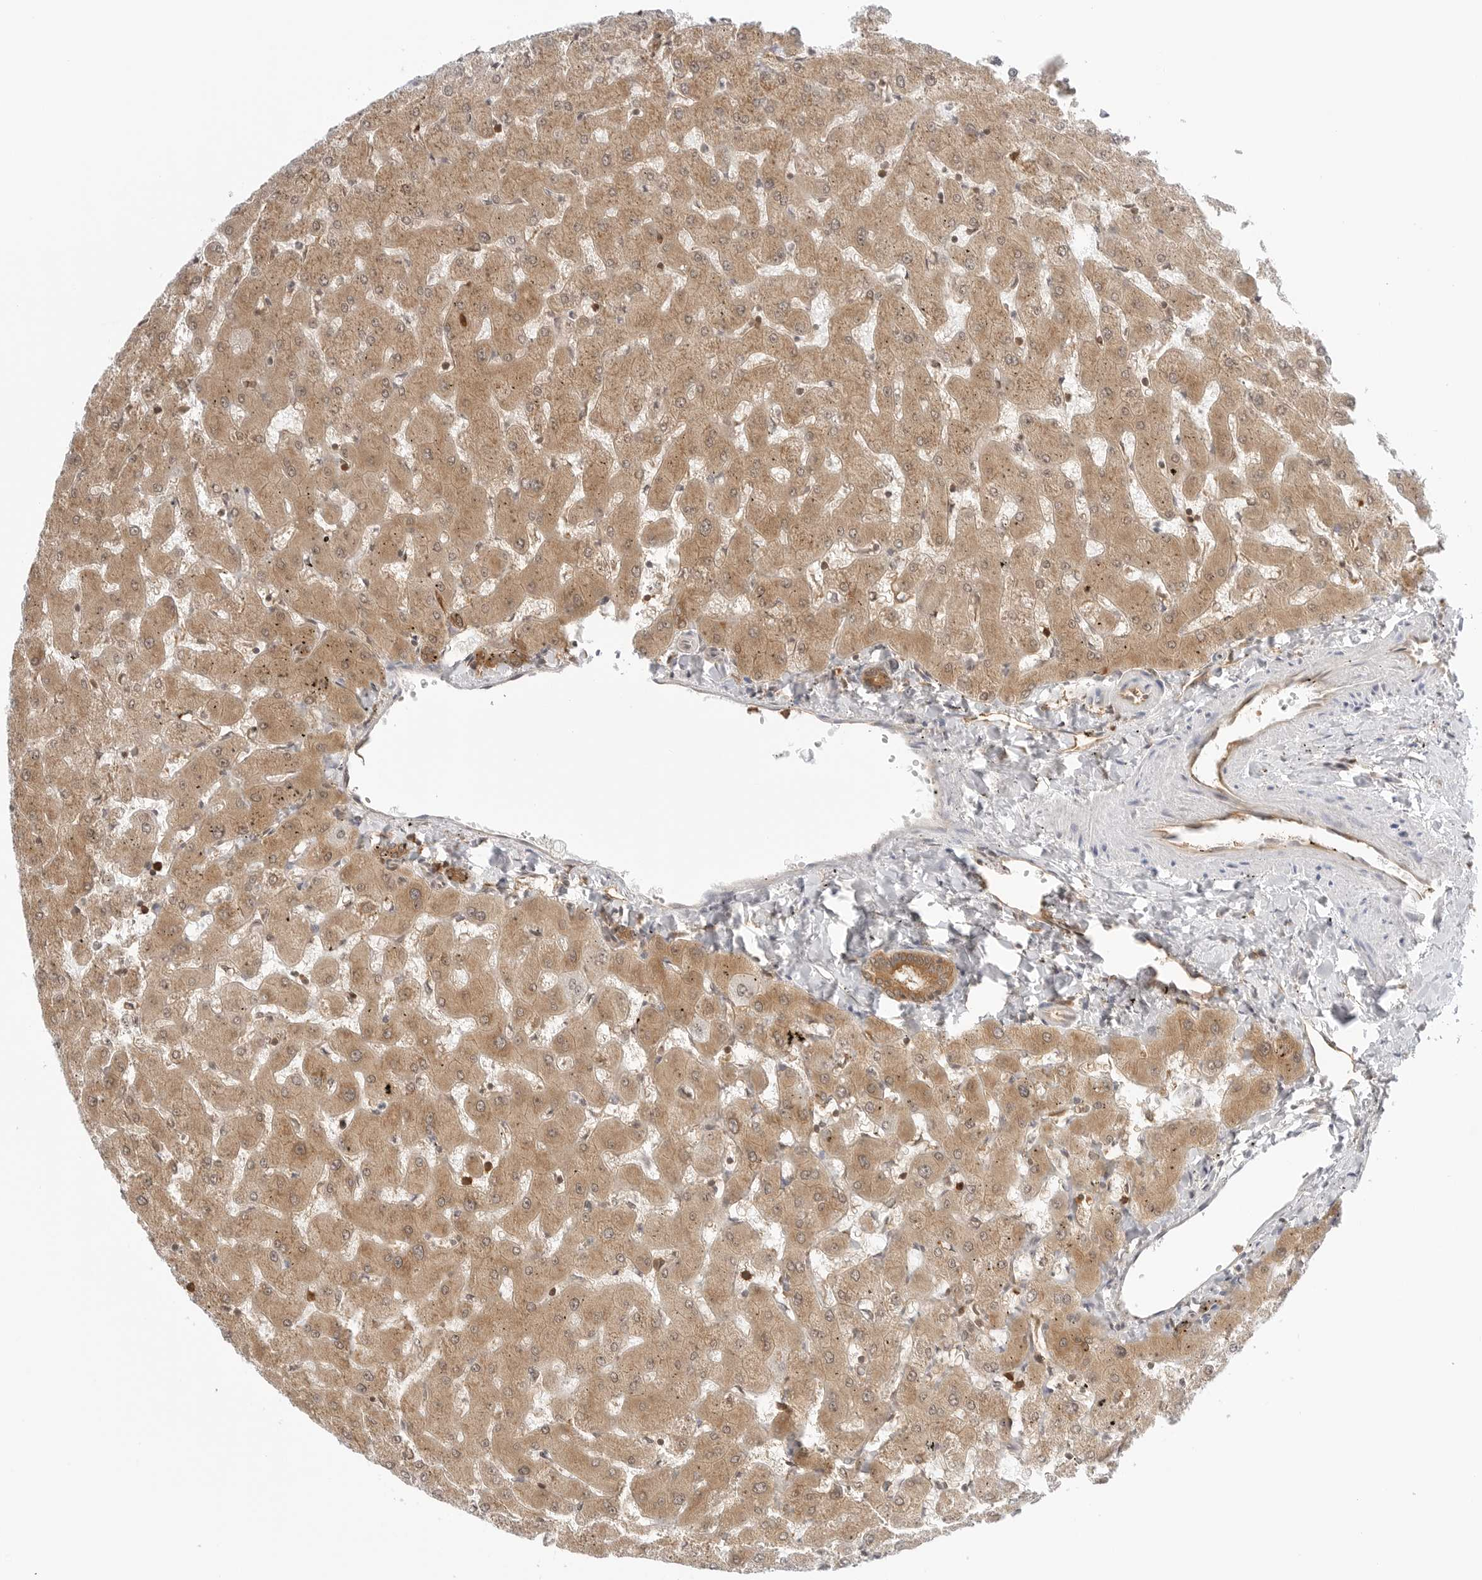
{"staining": {"intensity": "moderate", "quantity": ">75%", "location": "cytoplasmic/membranous"}, "tissue": "liver", "cell_type": "Cholangiocytes", "image_type": "normal", "snomed": [{"axis": "morphology", "description": "Normal tissue, NOS"}, {"axis": "topography", "description": "Liver"}], "caption": "Immunohistochemistry (IHC) histopathology image of benign liver: liver stained using immunohistochemistry (IHC) exhibits medium levels of moderate protein expression localized specifically in the cytoplasmic/membranous of cholangiocytes, appearing as a cytoplasmic/membranous brown color.", "gene": "NUDC", "patient": {"sex": "female", "age": 63}}